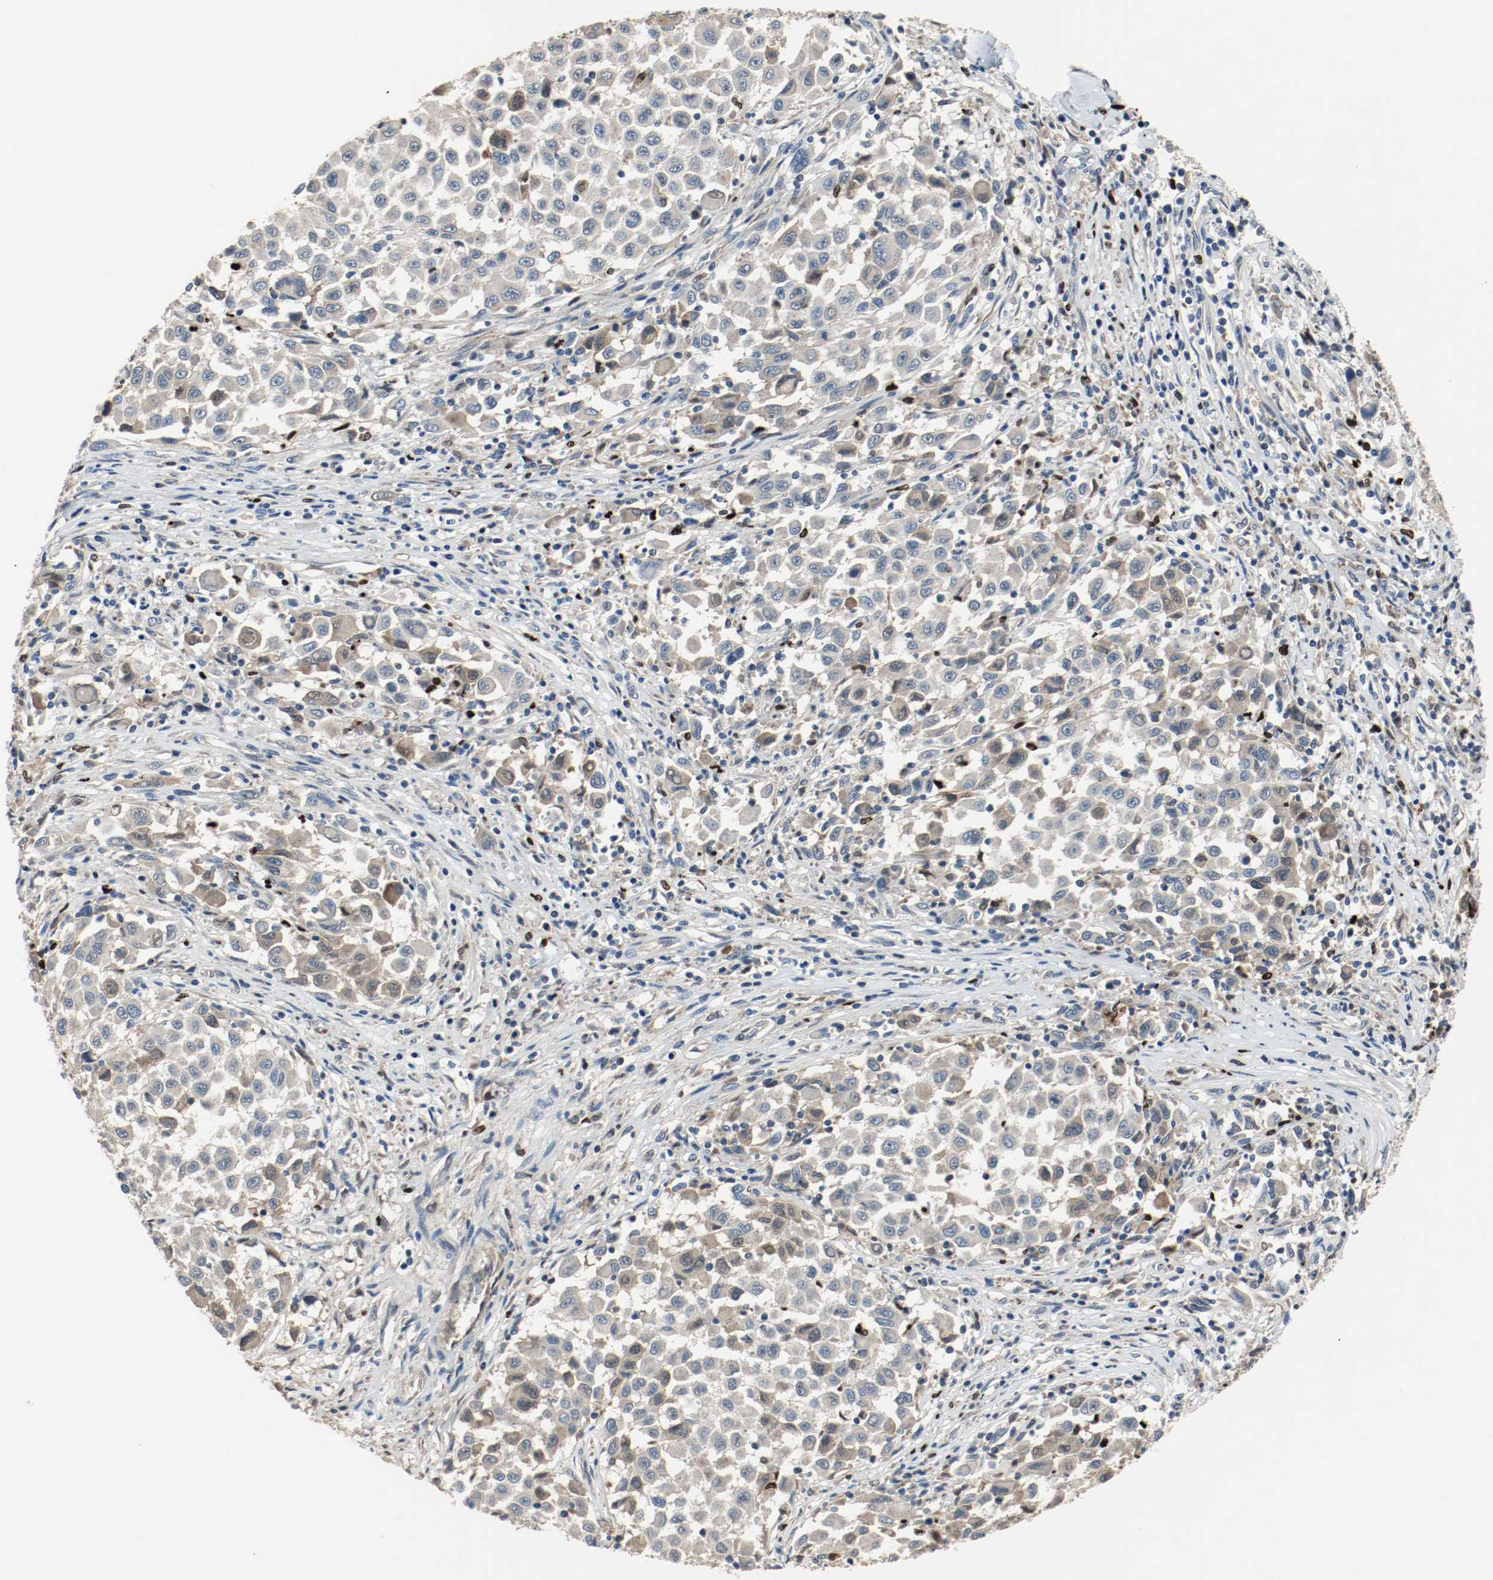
{"staining": {"intensity": "weak", "quantity": "<25%", "location": "cytoplasmic/membranous"}, "tissue": "melanoma", "cell_type": "Tumor cells", "image_type": "cancer", "snomed": [{"axis": "morphology", "description": "Malignant melanoma, Metastatic site"}, {"axis": "topography", "description": "Lymph node"}], "caption": "Protein analysis of melanoma reveals no significant staining in tumor cells.", "gene": "BLK", "patient": {"sex": "male", "age": 61}}